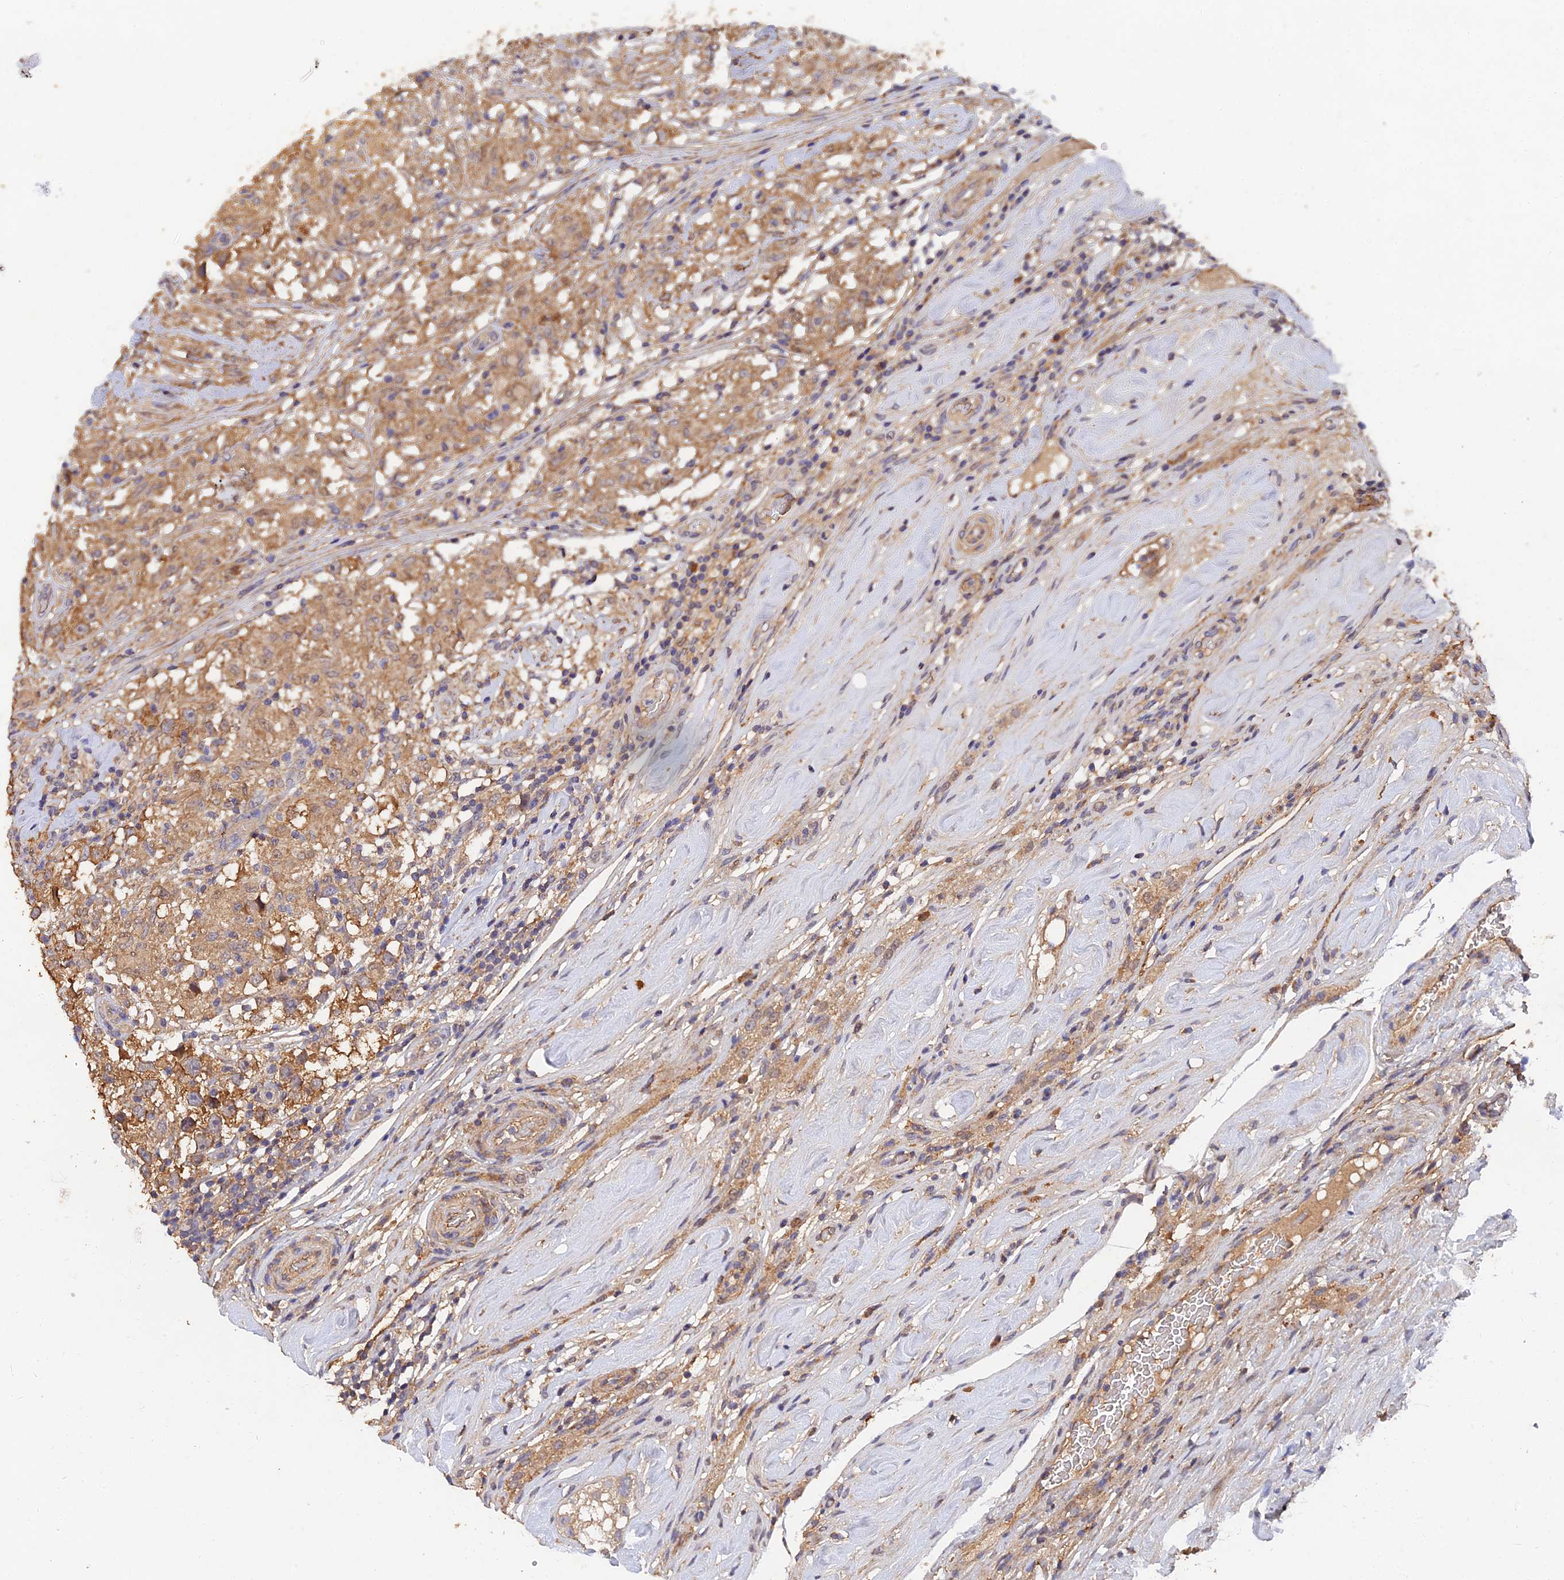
{"staining": {"intensity": "moderate", "quantity": ">75%", "location": "cytoplasmic/membranous"}, "tissue": "testis cancer", "cell_type": "Tumor cells", "image_type": "cancer", "snomed": [{"axis": "morphology", "description": "Seminoma, NOS"}, {"axis": "topography", "description": "Testis"}], "caption": "Brown immunohistochemical staining in human testis seminoma exhibits moderate cytoplasmic/membranous positivity in about >75% of tumor cells. The protein of interest is shown in brown color, while the nuclei are stained blue.", "gene": "SLC38A11", "patient": {"sex": "male", "age": 46}}